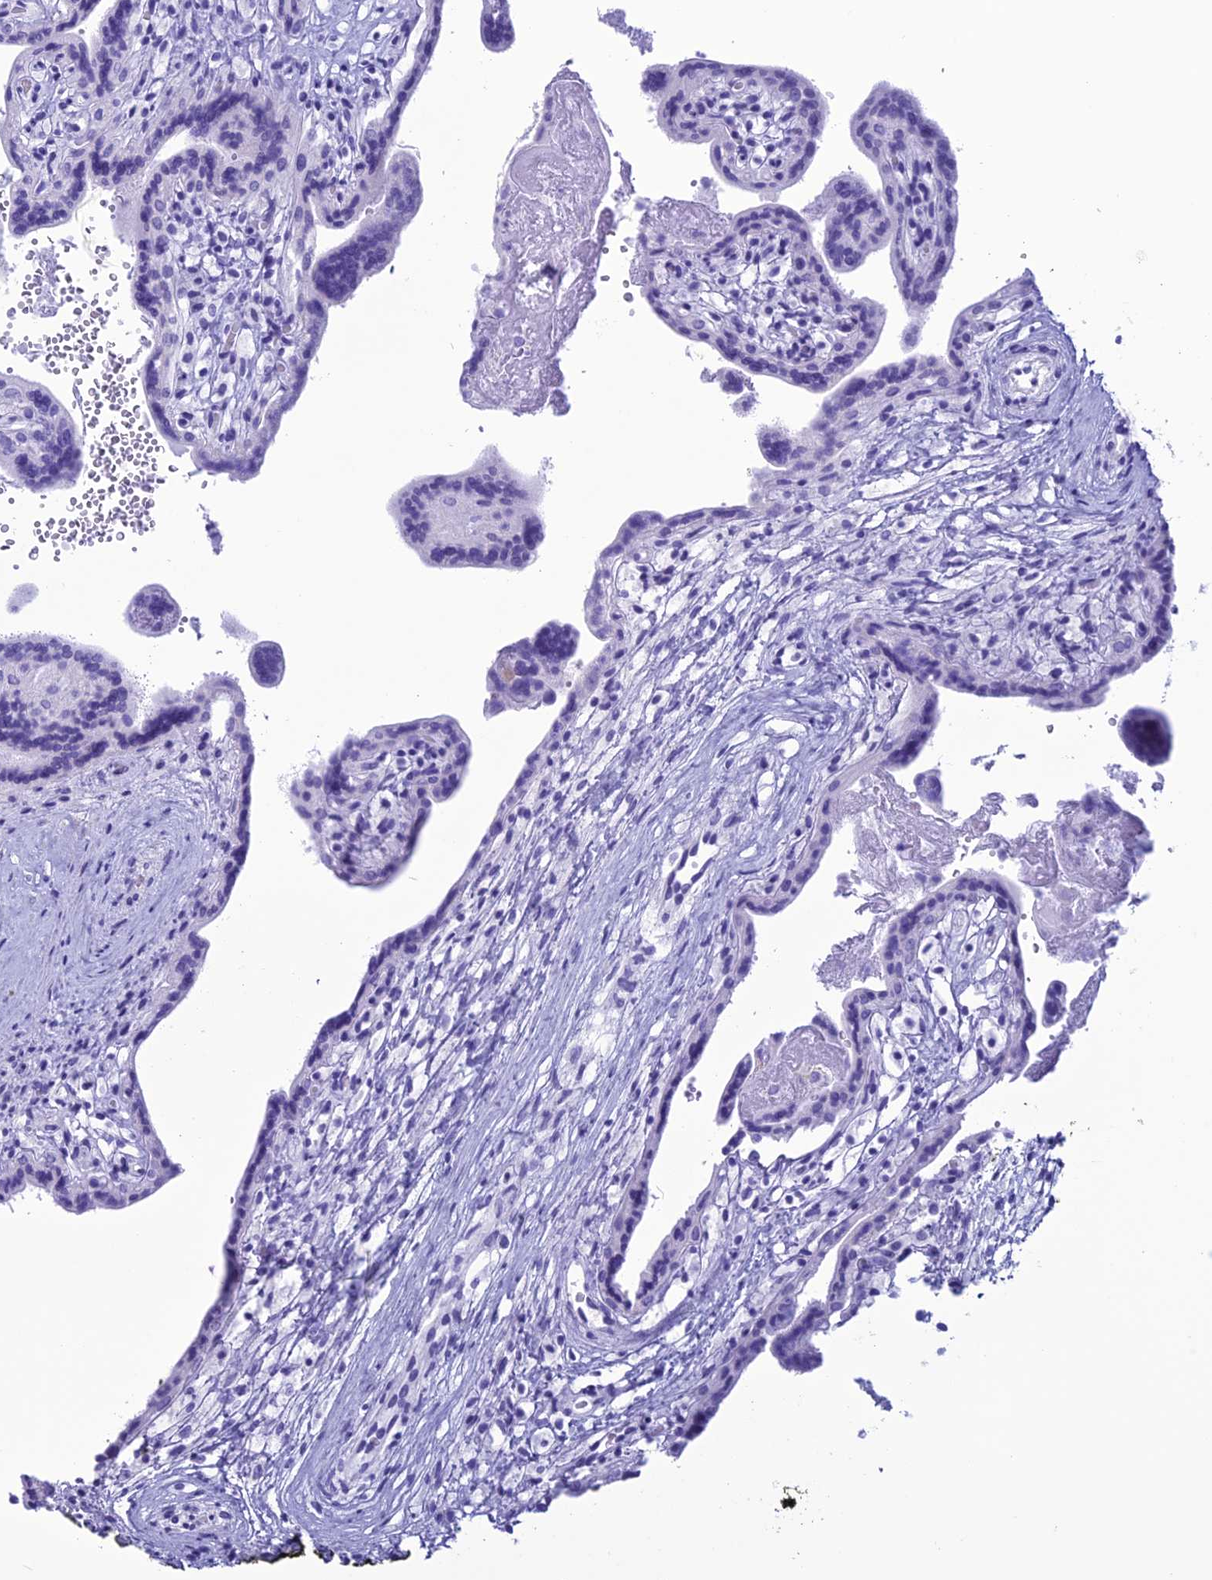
{"staining": {"intensity": "negative", "quantity": "none", "location": "none"}, "tissue": "placenta", "cell_type": "Trophoblastic cells", "image_type": "normal", "snomed": [{"axis": "morphology", "description": "Normal tissue, NOS"}, {"axis": "topography", "description": "Placenta"}], "caption": "Trophoblastic cells are negative for brown protein staining in normal placenta. The staining is performed using DAB brown chromogen with nuclei counter-stained in using hematoxylin.", "gene": "MZB1", "patient": {"sex": "female", "age": 37}}